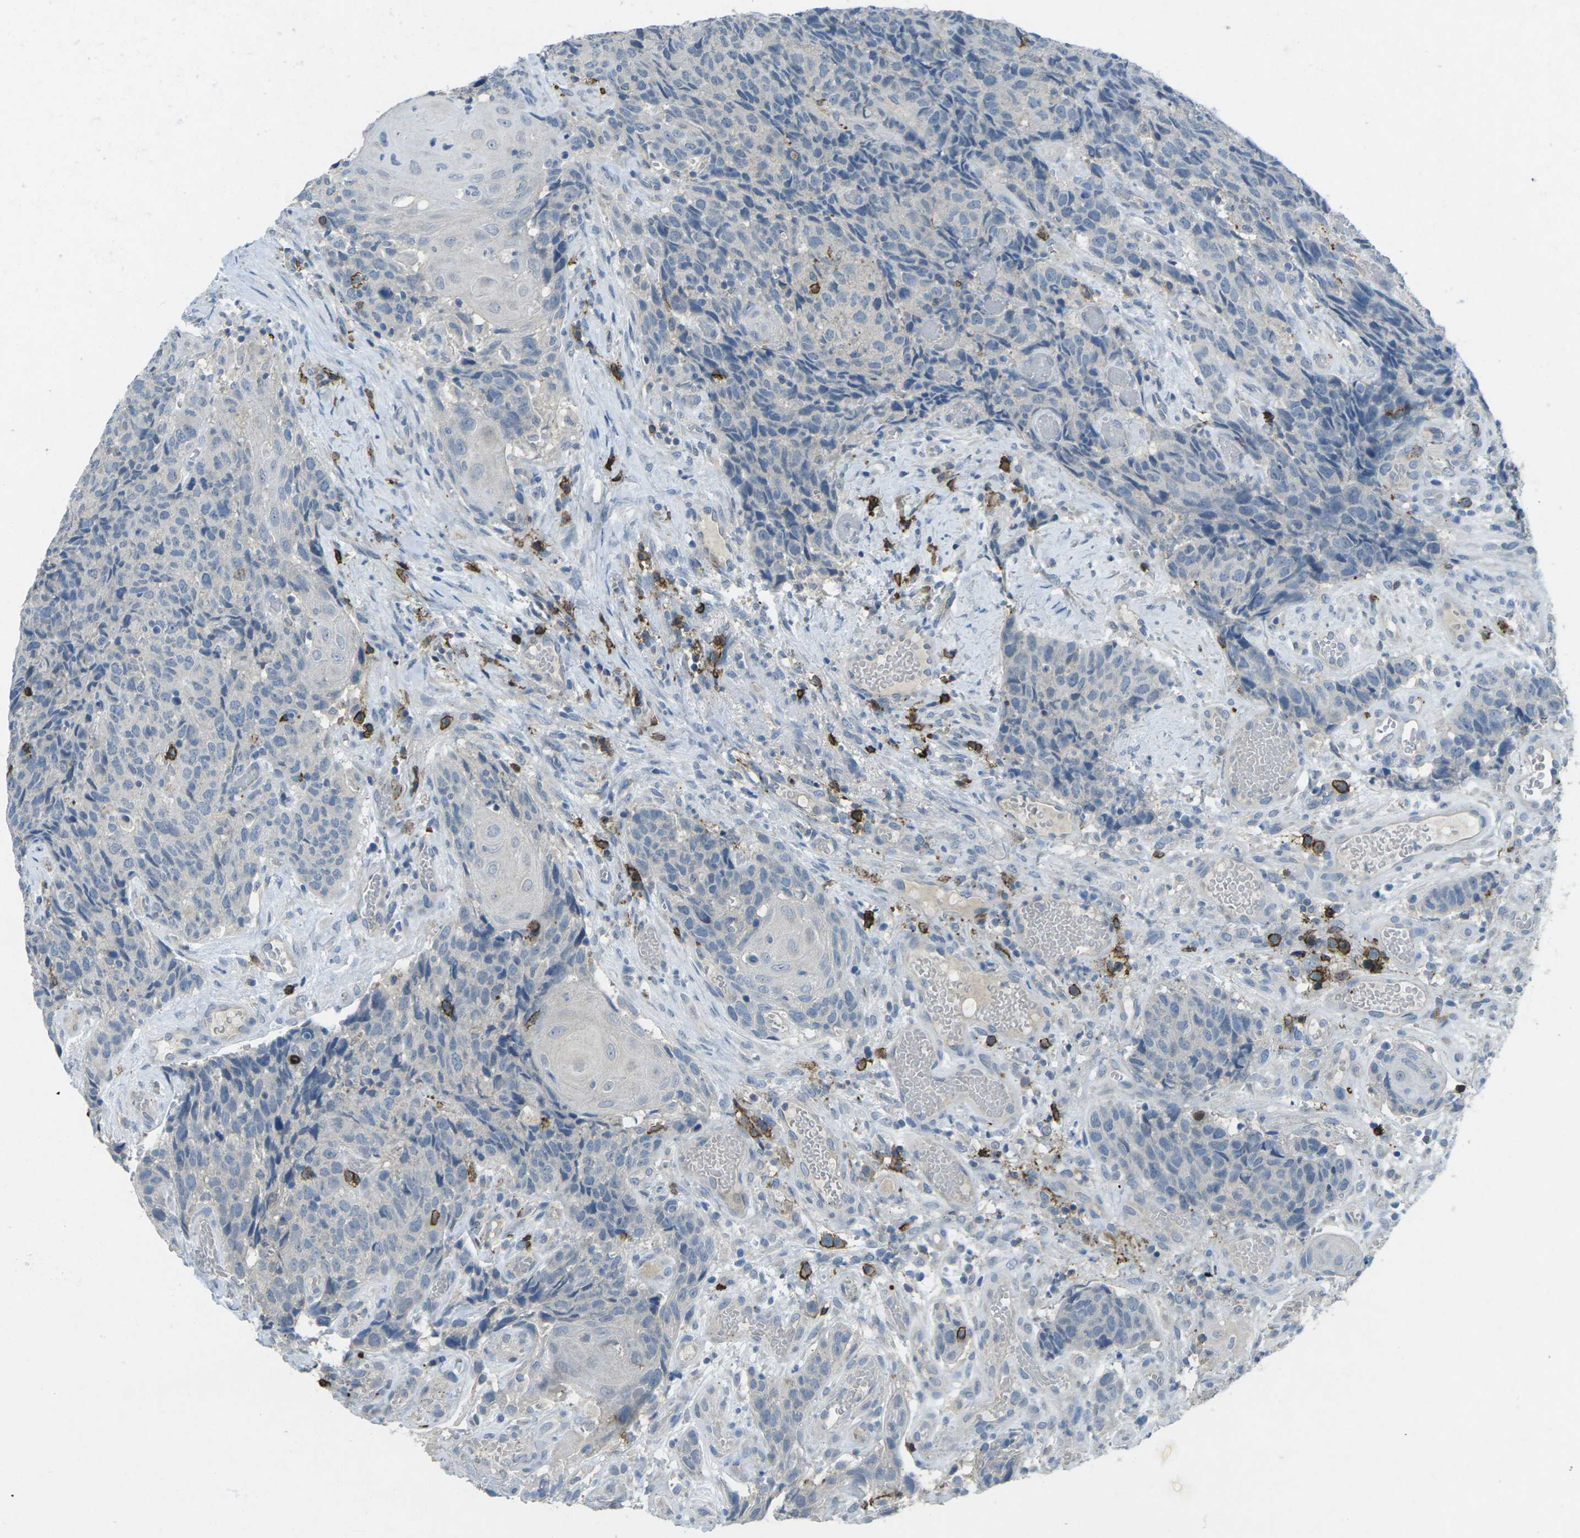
{"staining": {"intensity": "negative", "quantity": "none", "location": "none"}, "tissue": "head and neck cancer", "cell_type": "Tumor cells", "image_type": "cancer", "snomed": [{"axis": "morphology", "description": "Squamous cell carcinoma, NOS"}, {"axis": "topography", "description": "Head-Neck"}], "caption": "Head and neck cancer (squamous cell carcinoma) stained for a protein using immunohistochemistry (IHC) reveals no staining tumor cells.", "gene": "CD19", "patient": {"sex": "male", "age": 66}}